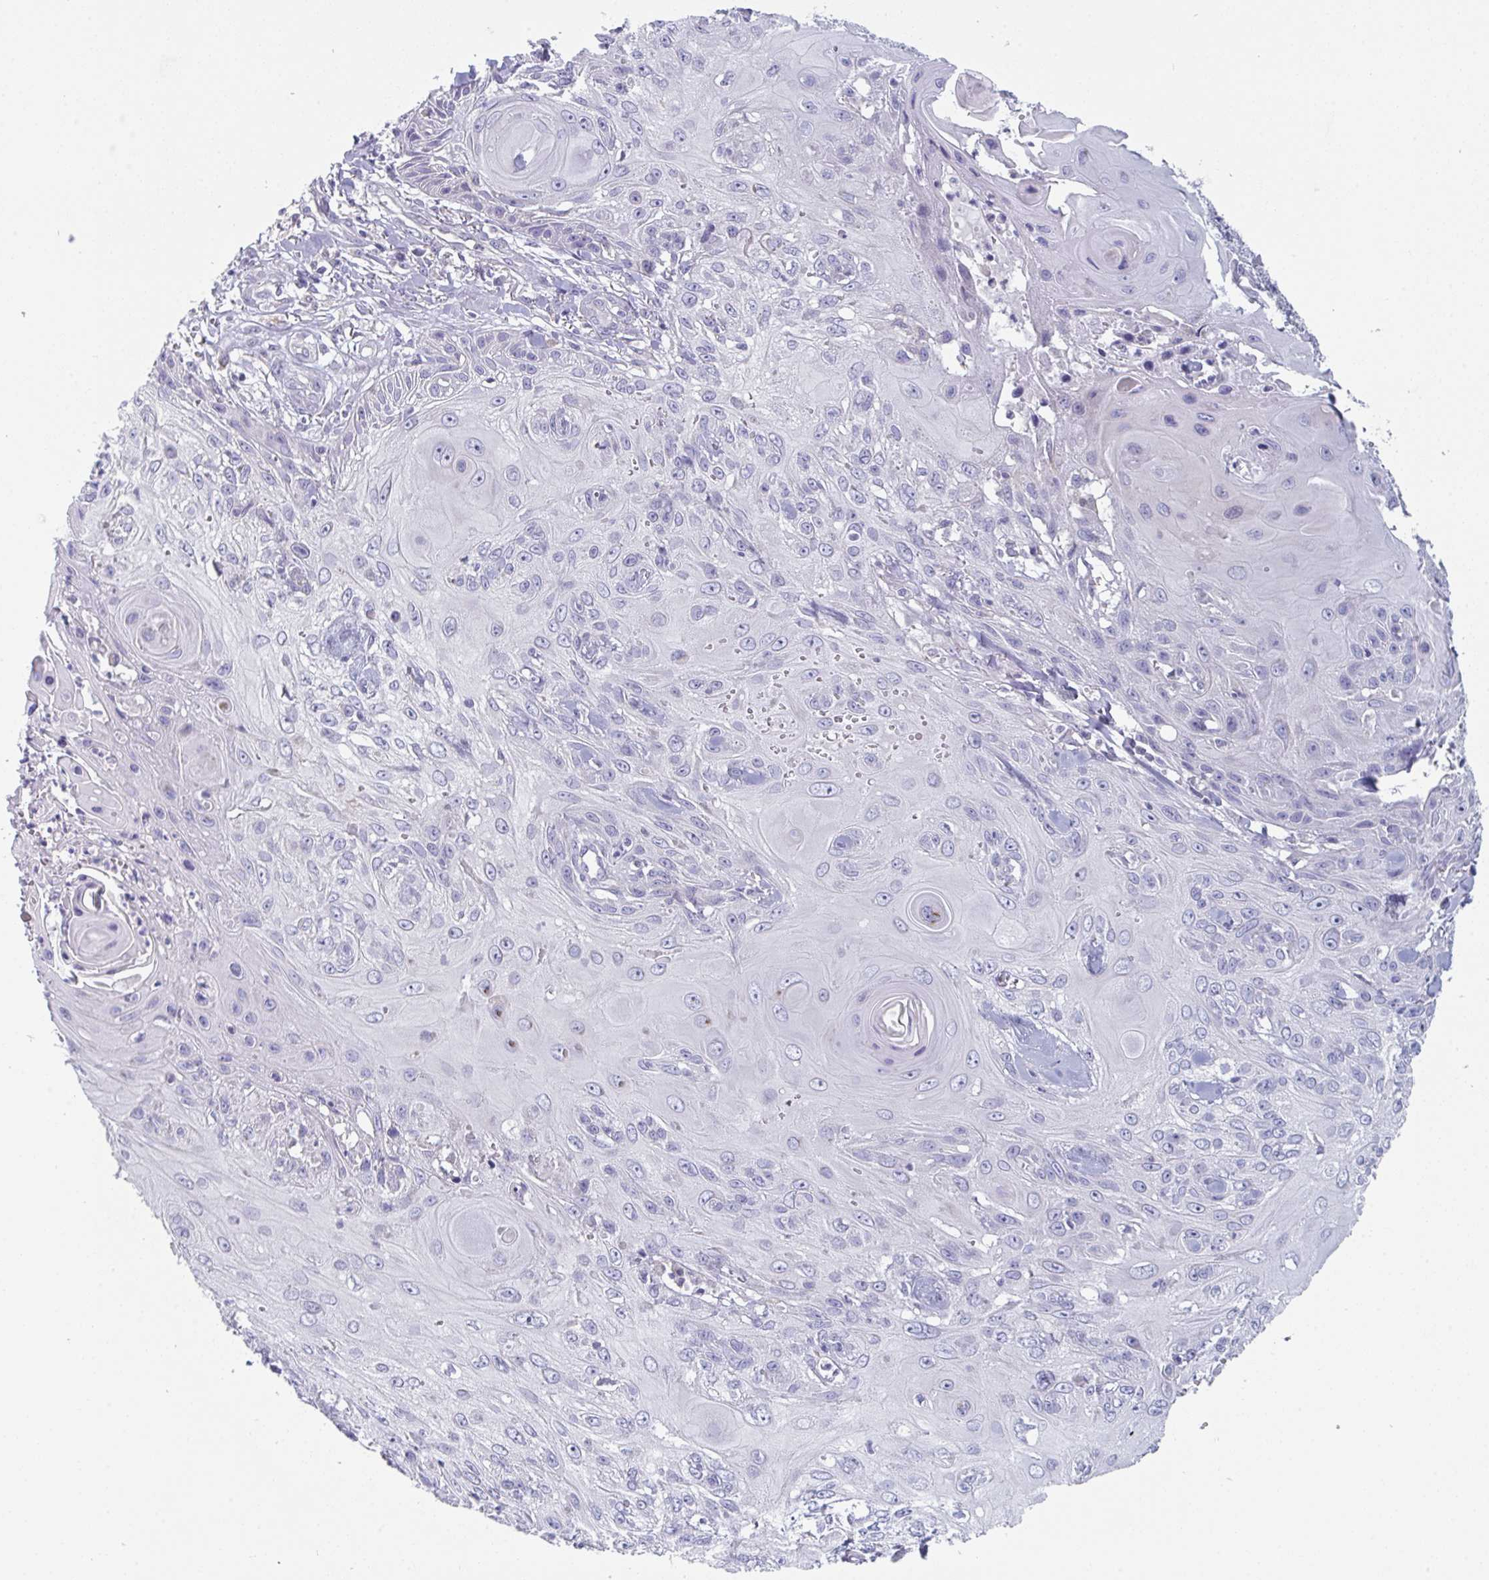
{"staining": {"intensity": "negative", "quantity": "none", "location": "none"}, "tissue": "skin cancer", "cell_type": "Tumor cells", "image_type": "cancer", "snomed": [{"axis": "morphology", "description": "Squamous cell carcinoma, NOS"}, {"axis": "topography", "description": "Skin"}, {"axis": "topography", "description": "Vulva"}], "caption": "The photomicrograph shows no significant positivity in tumor cells of skin squamous cell carcinoma.", "gene": "PTPRD", "patient": {"sex": "female", "age": 83}}